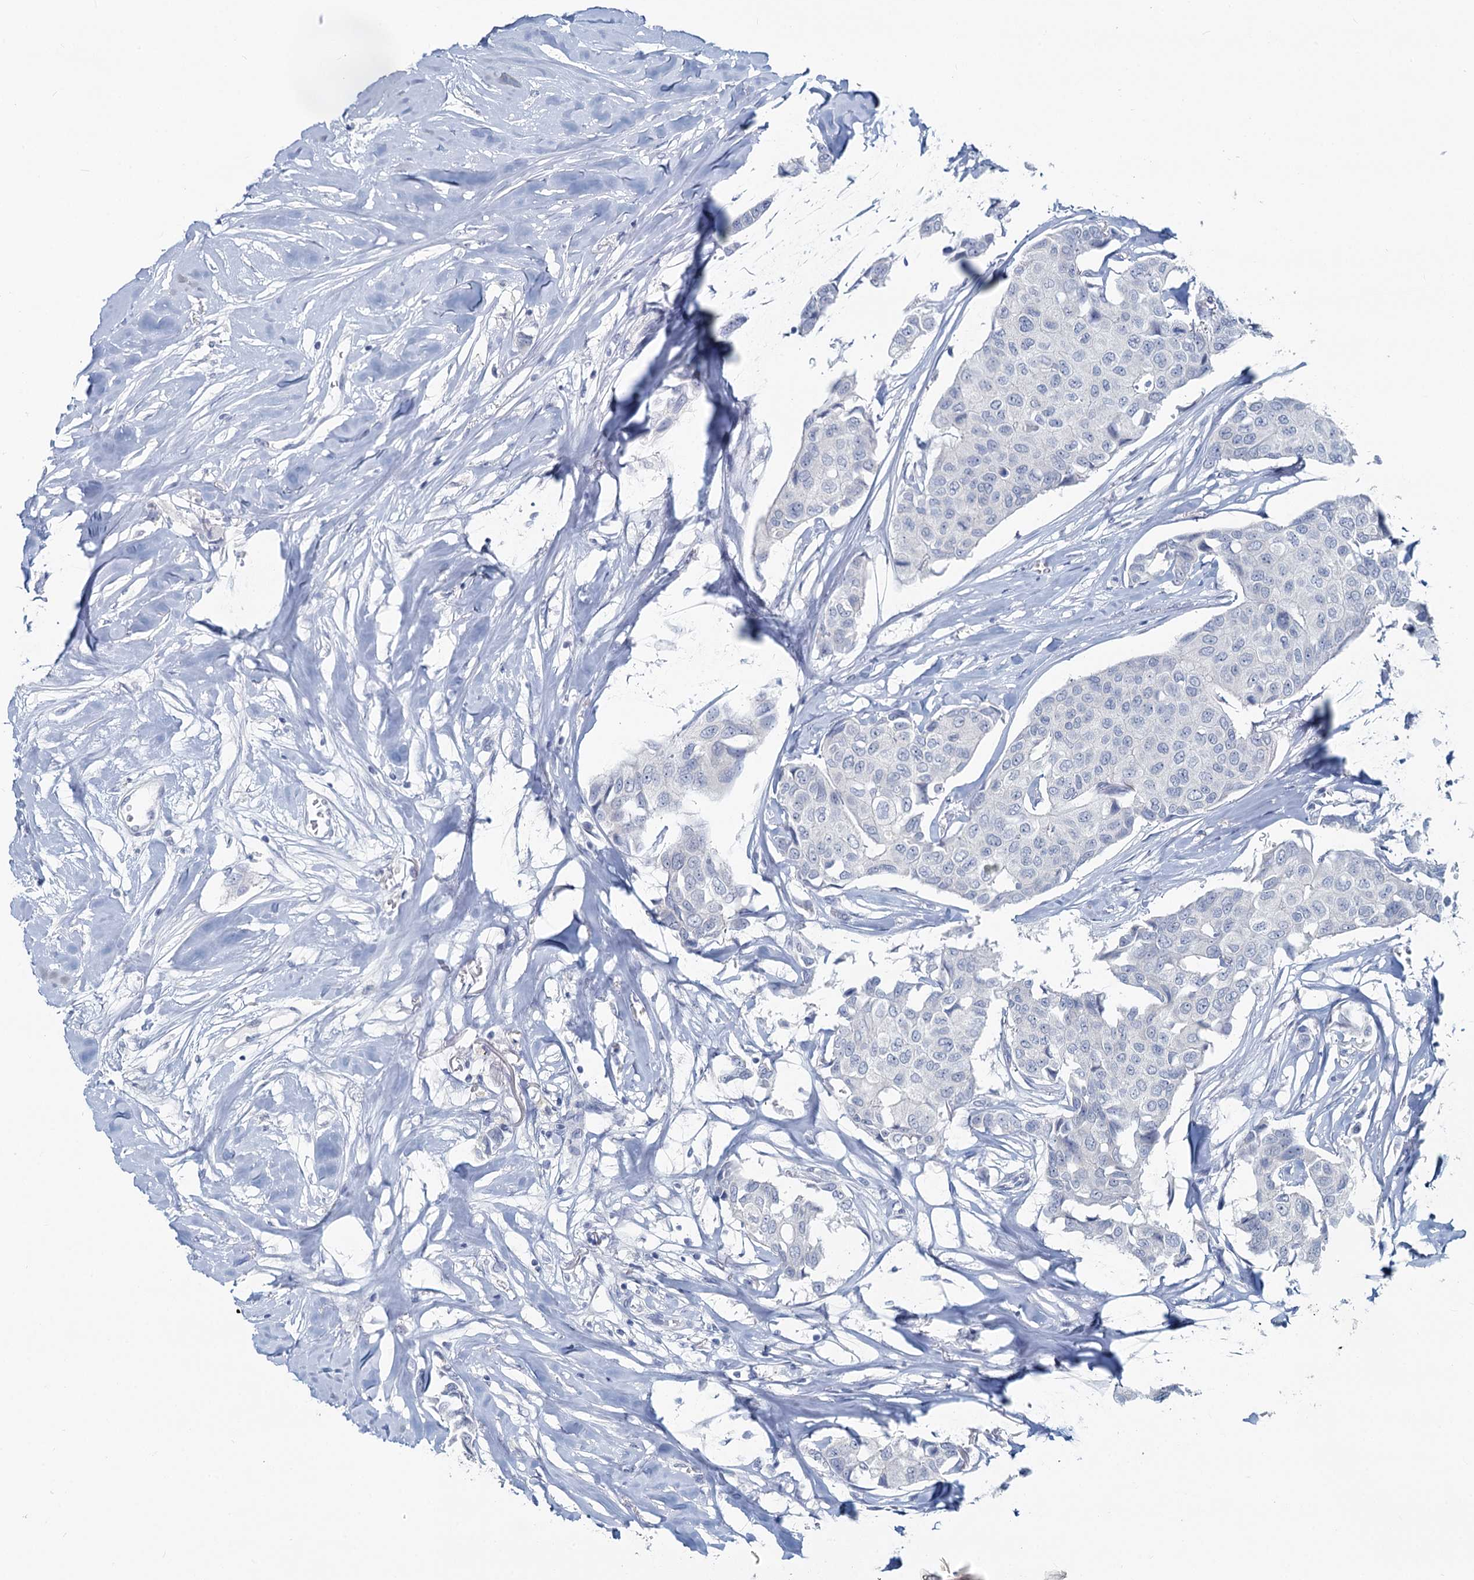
{"staining": {"intensity": "negative", "quantity": "none", "location": "none"}, "tissue": "breast cancer", "cell_type": "Tumor cells", "image_type": "cancer", "snomed": [{"axis": "morphology", "description": "Duct carcinoma"}, {"axis": "topography", "description": "Breast"}], "caption": "Tumor cells are negative for protein expression in human breast infiltrating ductal carcinoma.", "gene": "CHGA", "patient": {"sex": "female", "age": 80}}